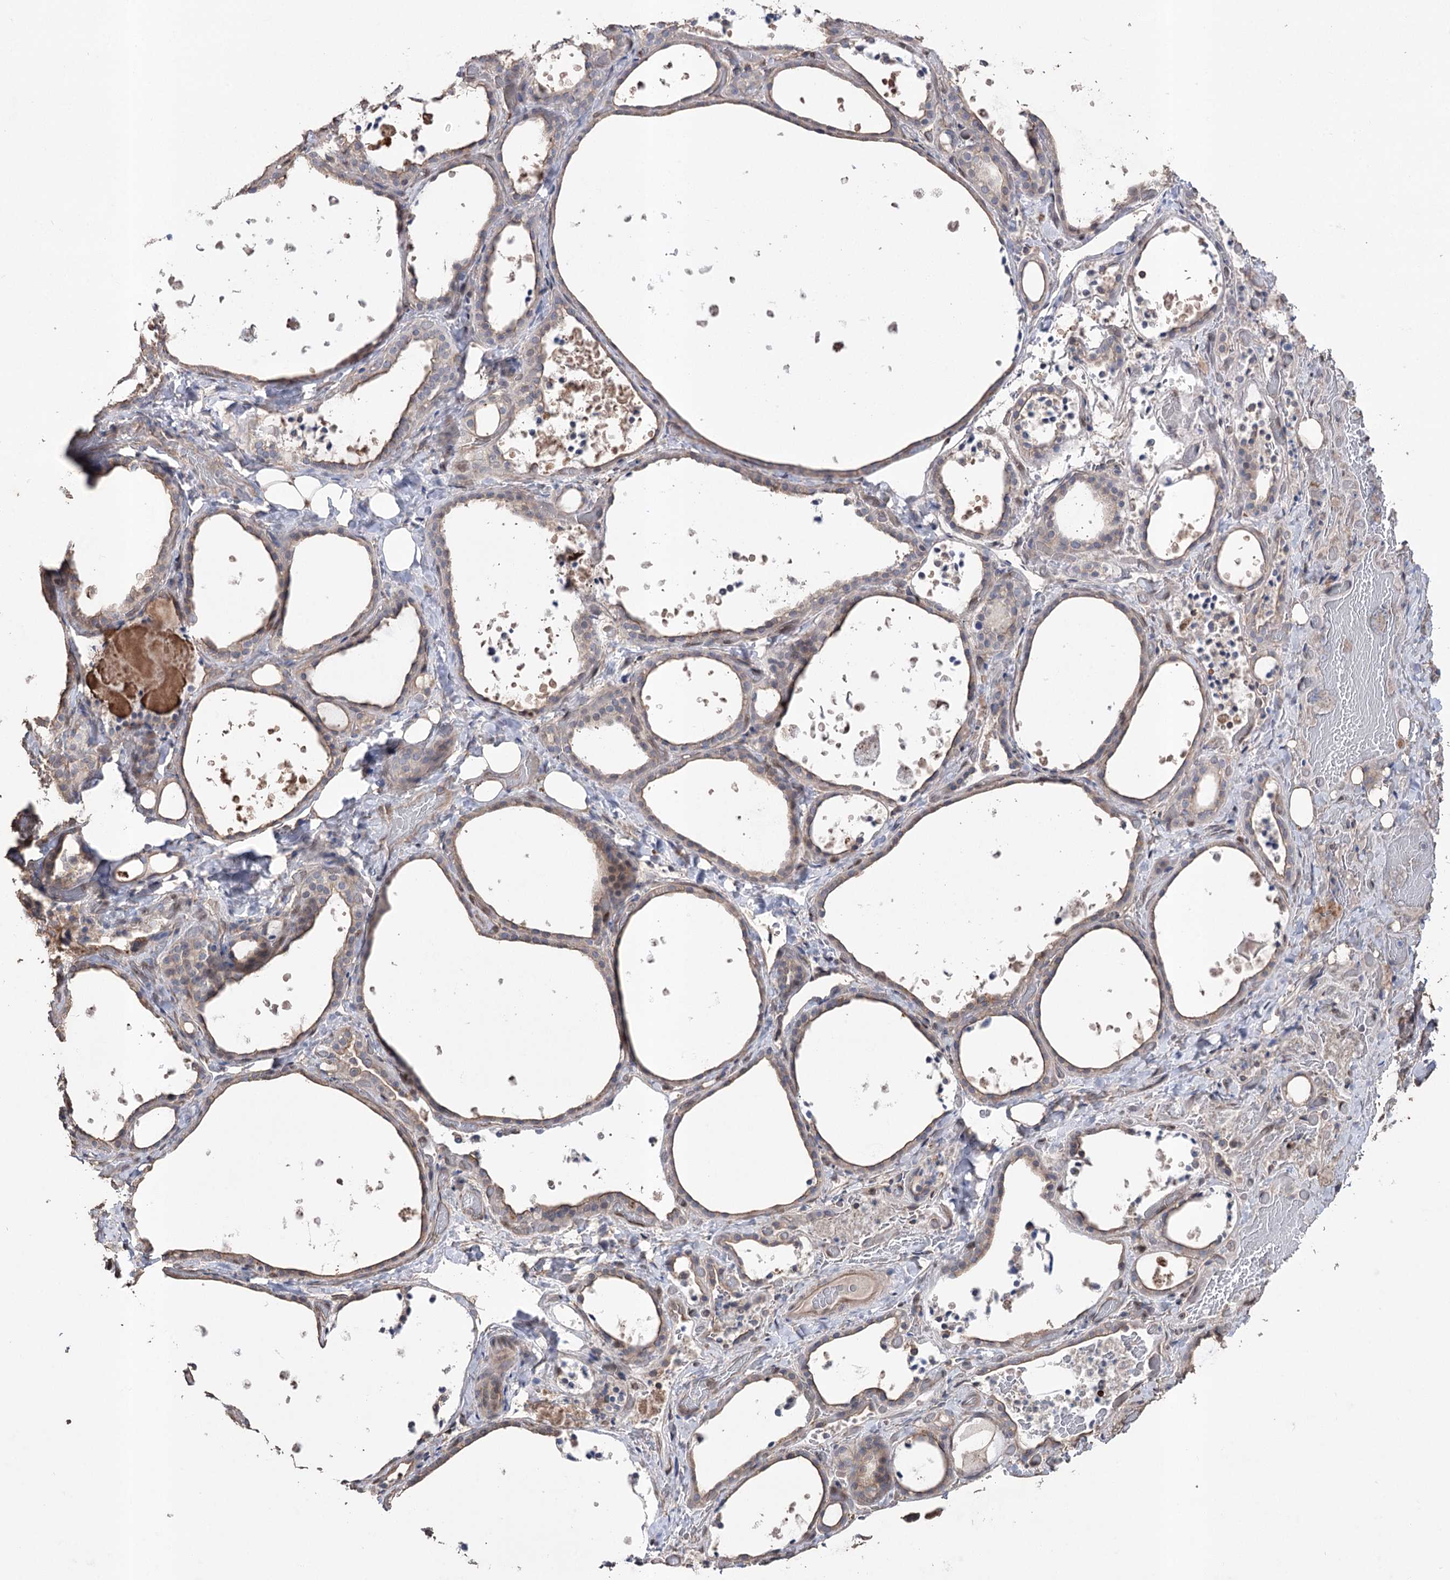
{"staining": {"intensity": "weak", "quantity": "25%-75%", "location": "cytoplasmic/membranous"}, "tissue": "thyroid gland", "cell_type": "Glandular cells", "image_type": "normal", "snomed": [{"axis": "morphology", "description": "Normal tissue, NOS"}, {"axis": "topography", "description": "Thyroid gland"}], "caption": "Immunohistochemical staining of unremarkable human thyroid gland exhibits weak cytoplasmic/membranous protein staining in about 25%-75% of glandular cells. The protein is shown in brown color, while the nuclei are stained blue.", "gene": "FAM13B", "patient": {"sex": "female", "age": 44}}